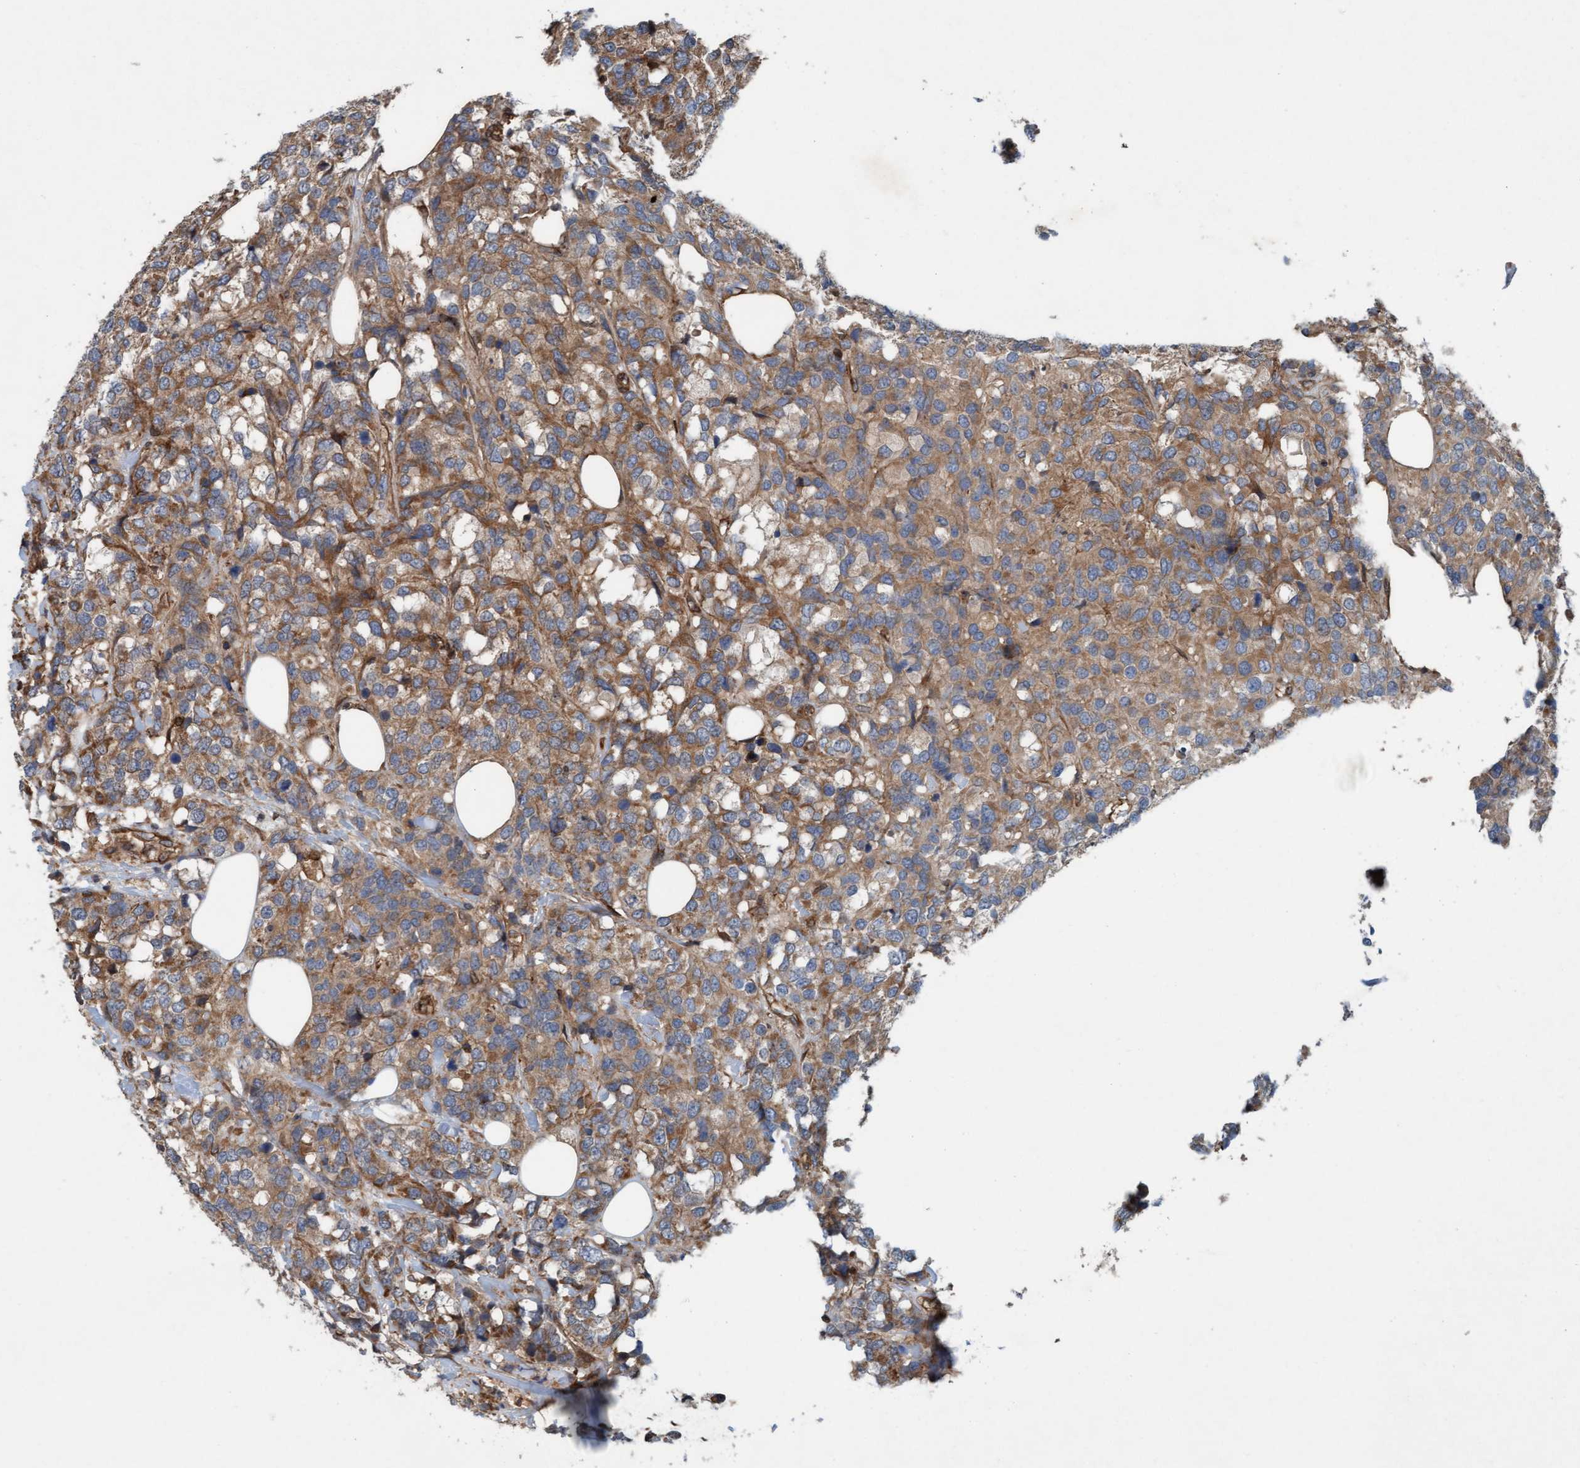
{"staining": {"intensity": "moderate", "quantity": ">75%", "location": "cytoplasmic/membranous"}, "tissue": "breast cancer", "cell_type": "Tumor cells", "image_type": "cancer", "snomed": [{"axis": "morphology", "description": "Lobular carcinoma"}, {"axis": "topography", "description": "Breast"}], "caption": "Breast lobular carcinoma stained with IHC displays moderate cytoplasmic/membranous positivity in approximately >75% of tumor cells.", "gene": "ERAL1", "patient": {"sex": "female", "age": 59}}